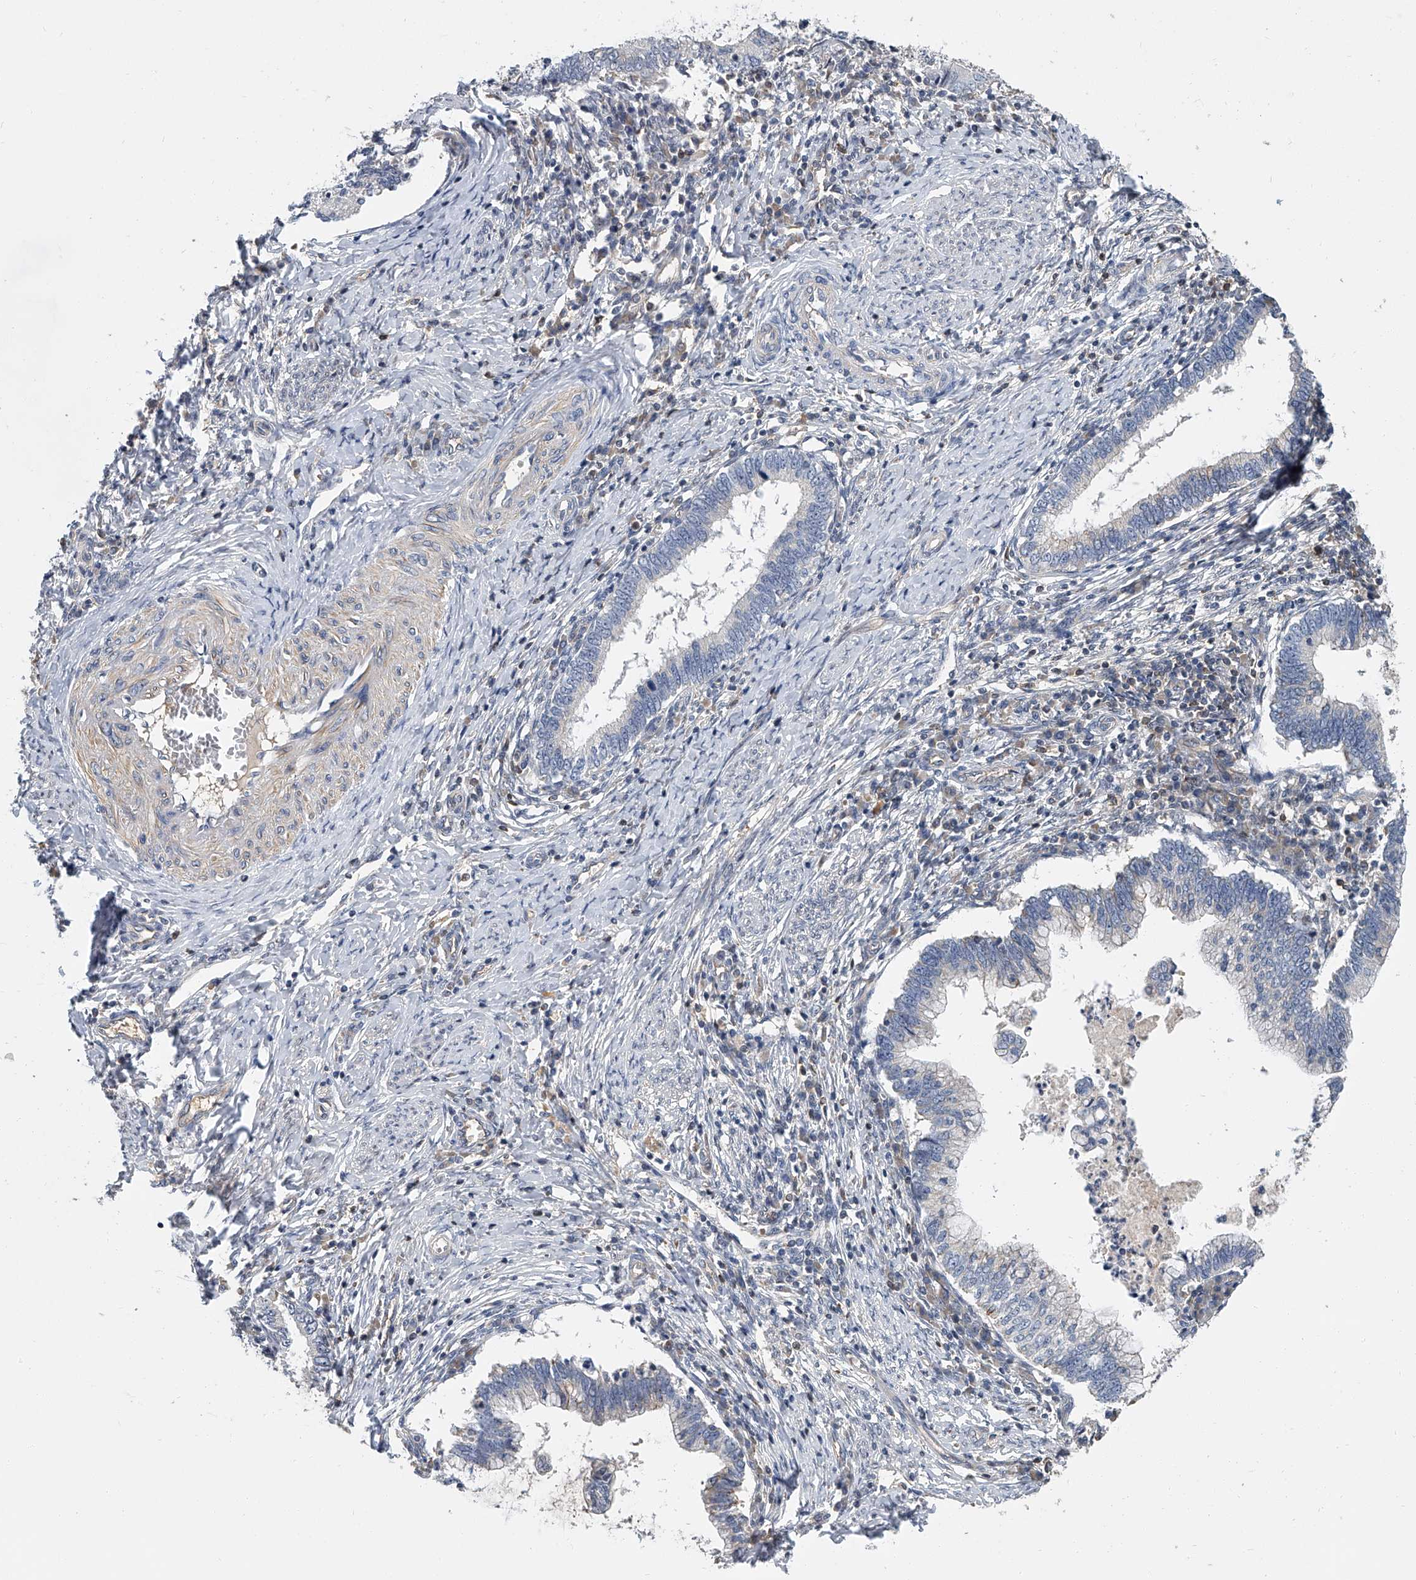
{"staining": {"intensity": "negative", "quantity": "none", "location": "none"}, "tissue": "cervical cancer", "cell_type": "Tumor cells", "image_type": "cancer", "snomed": [{"axis": "morphology", "description": "Adenocarcinoma, NOS"}, {"axis": "topography", "description": "Cervix"}], "caption": "Immunohistochemistry of human adenocarcinoma (cervical) displays no staining in tumor cells.", "gene": "CD200", "patient": {"sex": "female", "age": 36}}